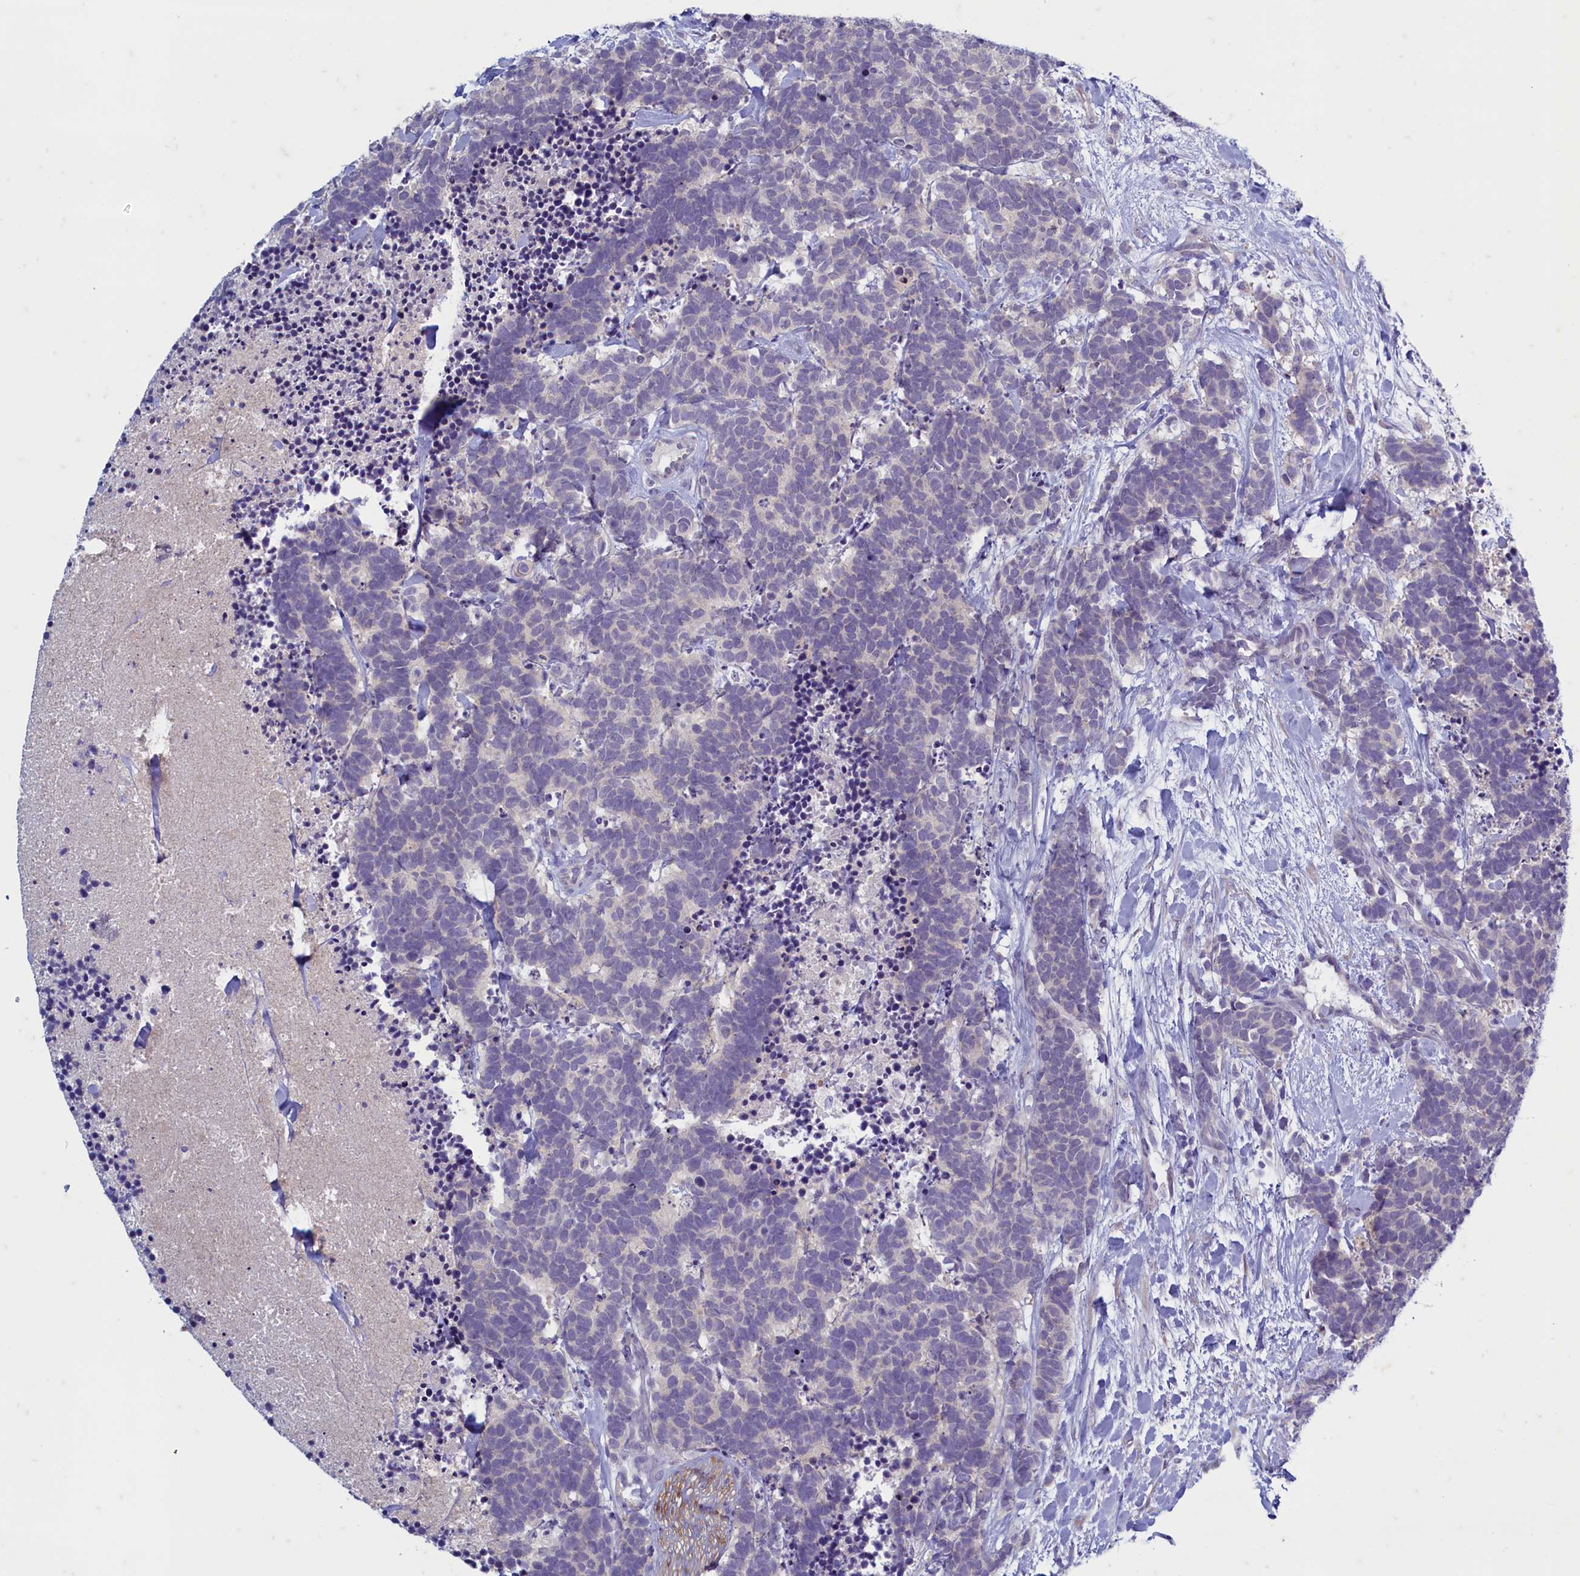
{"staining": {"intensity": "negative", "quantity": "none", "location": "none"}, "tissue": "carcinoid", "cell_type": "Tumor cells", "image_type": "cancer", "snomed": [{"axis": "morphology", "description": "Carcinoma, NOS"}, {"axis": "morphology", "description": "Carcinoid, malignant, NOS"}, {"axis": "topography", "description": "Prostate"}], "caption": "An IHC micrograph of carcinoid is shown. There is no staining in tumor cells of carcinoid. The staining was performed using DAB (3,3'-diaminobenzidine) to visualize the protein expression in brown, while the nuclei were stained in blue with hematoxylin (Magnification: 20x).", "gene": "MAP1LC3A", "patient": {"sex": "male", "age": 57}}